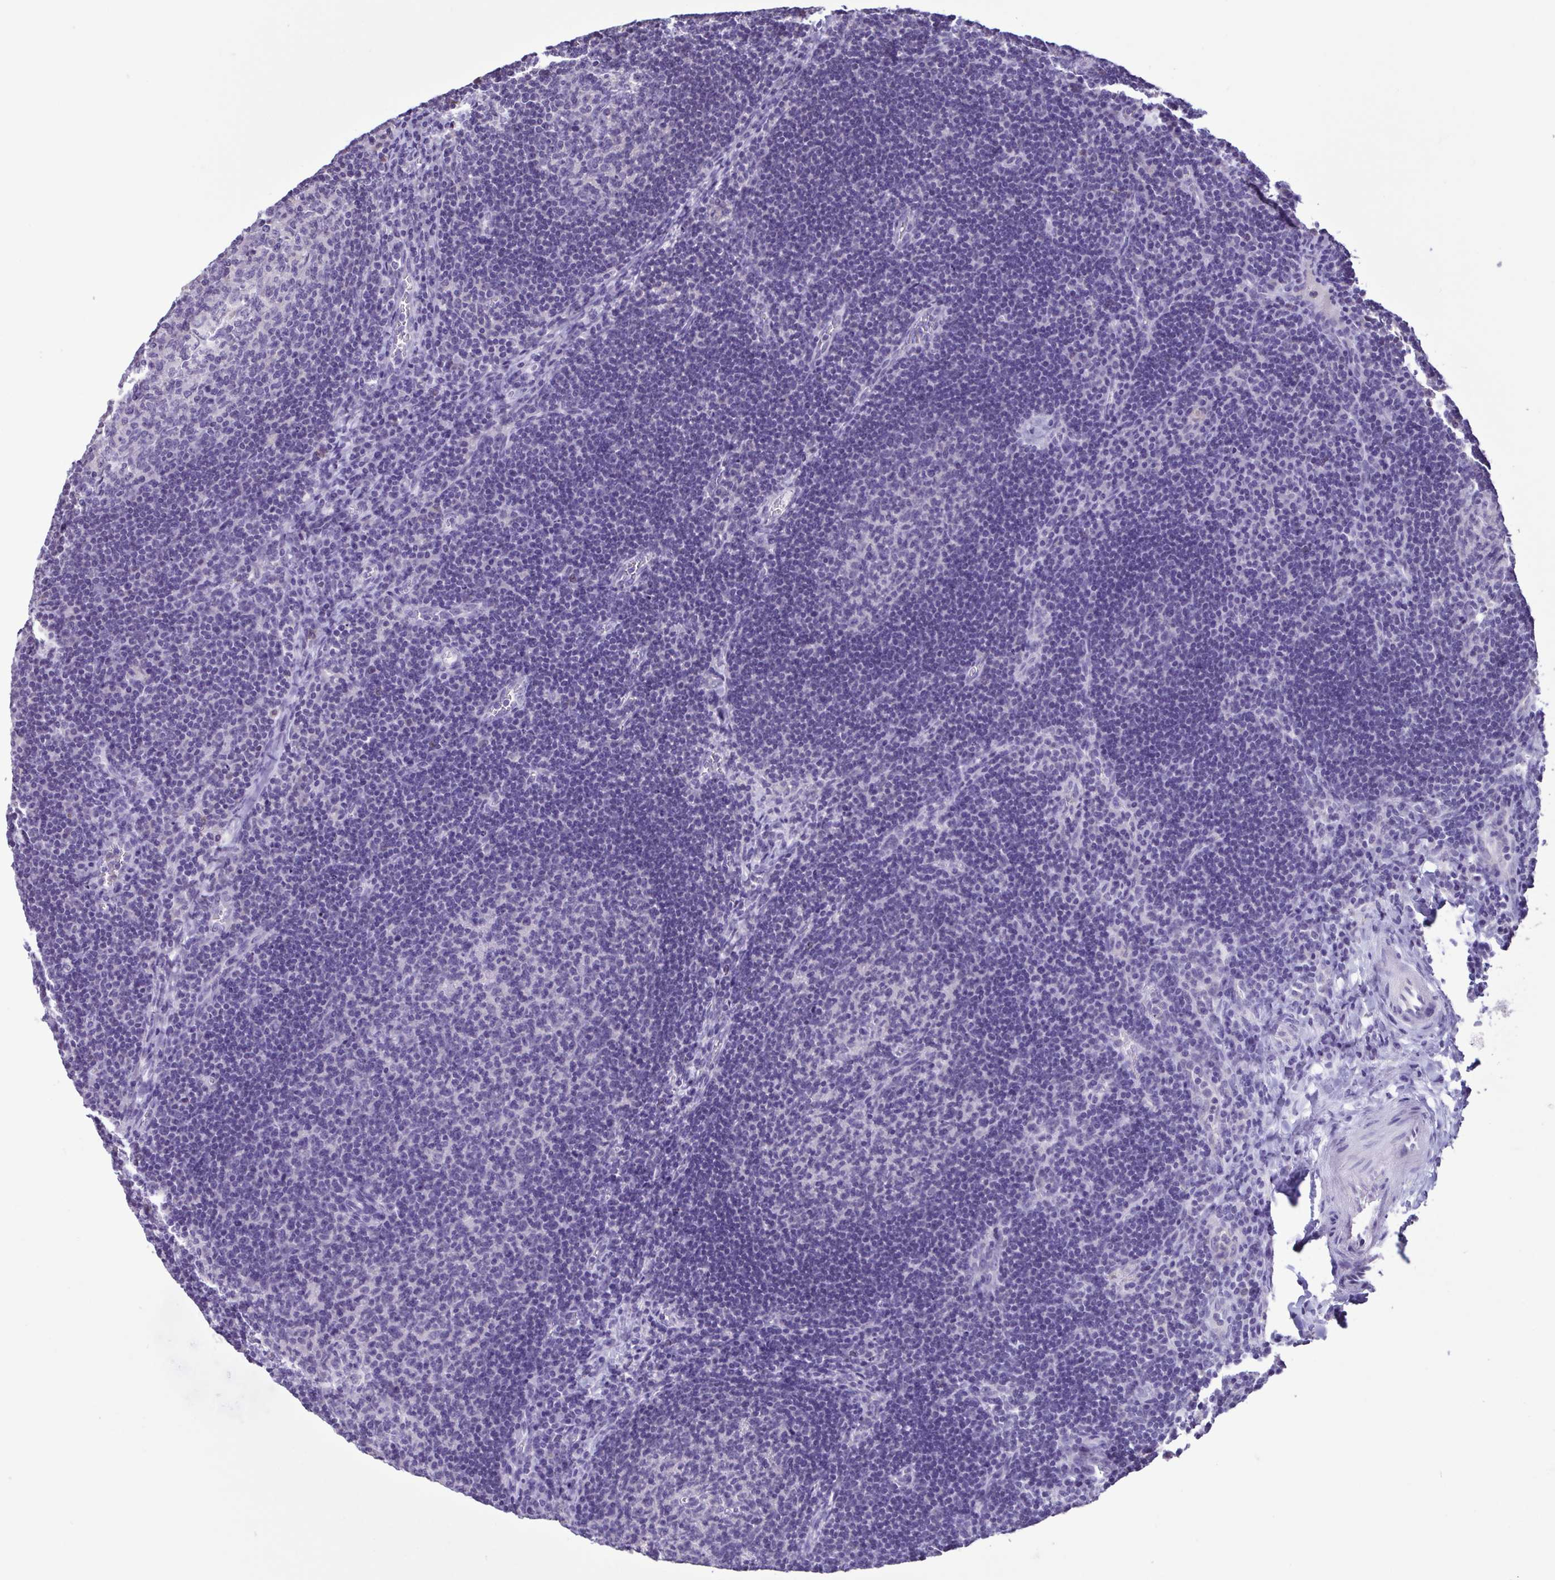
{"staining": {"intensity": "negative", "quantity": "none", "location": "none"}, "tissue": "lymph node", "cell_type": "Germinal center cells", "image_type": "normal", "snomed": [{"axis": "morphology", "description": "Normal tissue, NOS"}, {"axis": "topography", "description": "Lymph node"}], "caption": "This is an immunohistochemistry micrograph of benign lymph node. There is no positivity in germinal center cells.", "gene": "CBY2", "patient": {"sex": "male", "age": 67}}